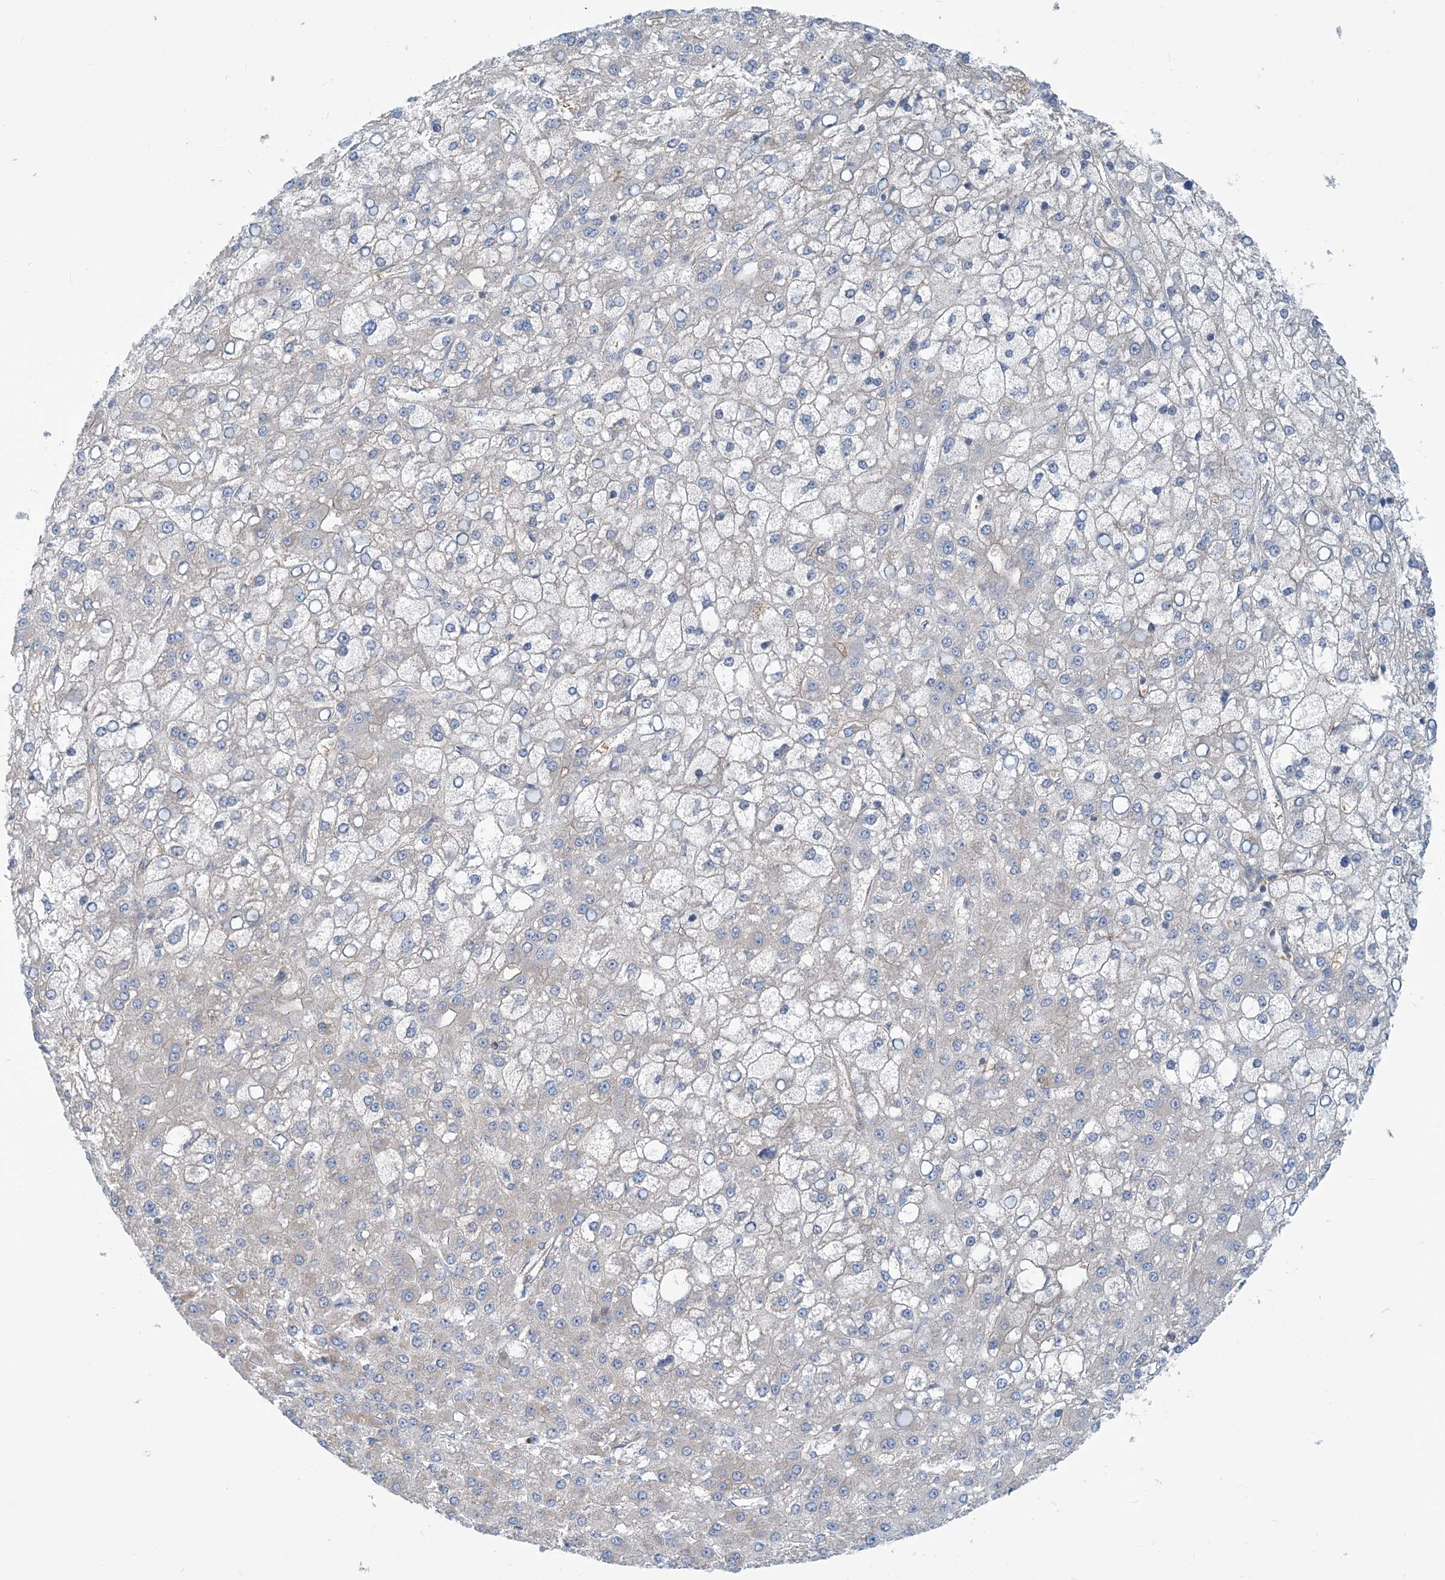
{"staining": {"intensity": "negative", "quantity": "none", "location": "none"}, "tissue": "liver cancer", "cell_type": "Tumor cells", "image_type": "cancer", "snomed": [{"axis": "morphology", "description": "Carcinoma, Hepatocellular, NOS"}, {"axis": "topography", "description": "Liver"}], "caption": "The immunohistochemistry image has no significant expression in tumor cells of liver cancer (hepatocellular carcinoma) tissue.", "gene": "PHOSPHO2", "patient": {"sex": "male", "age": 67}}